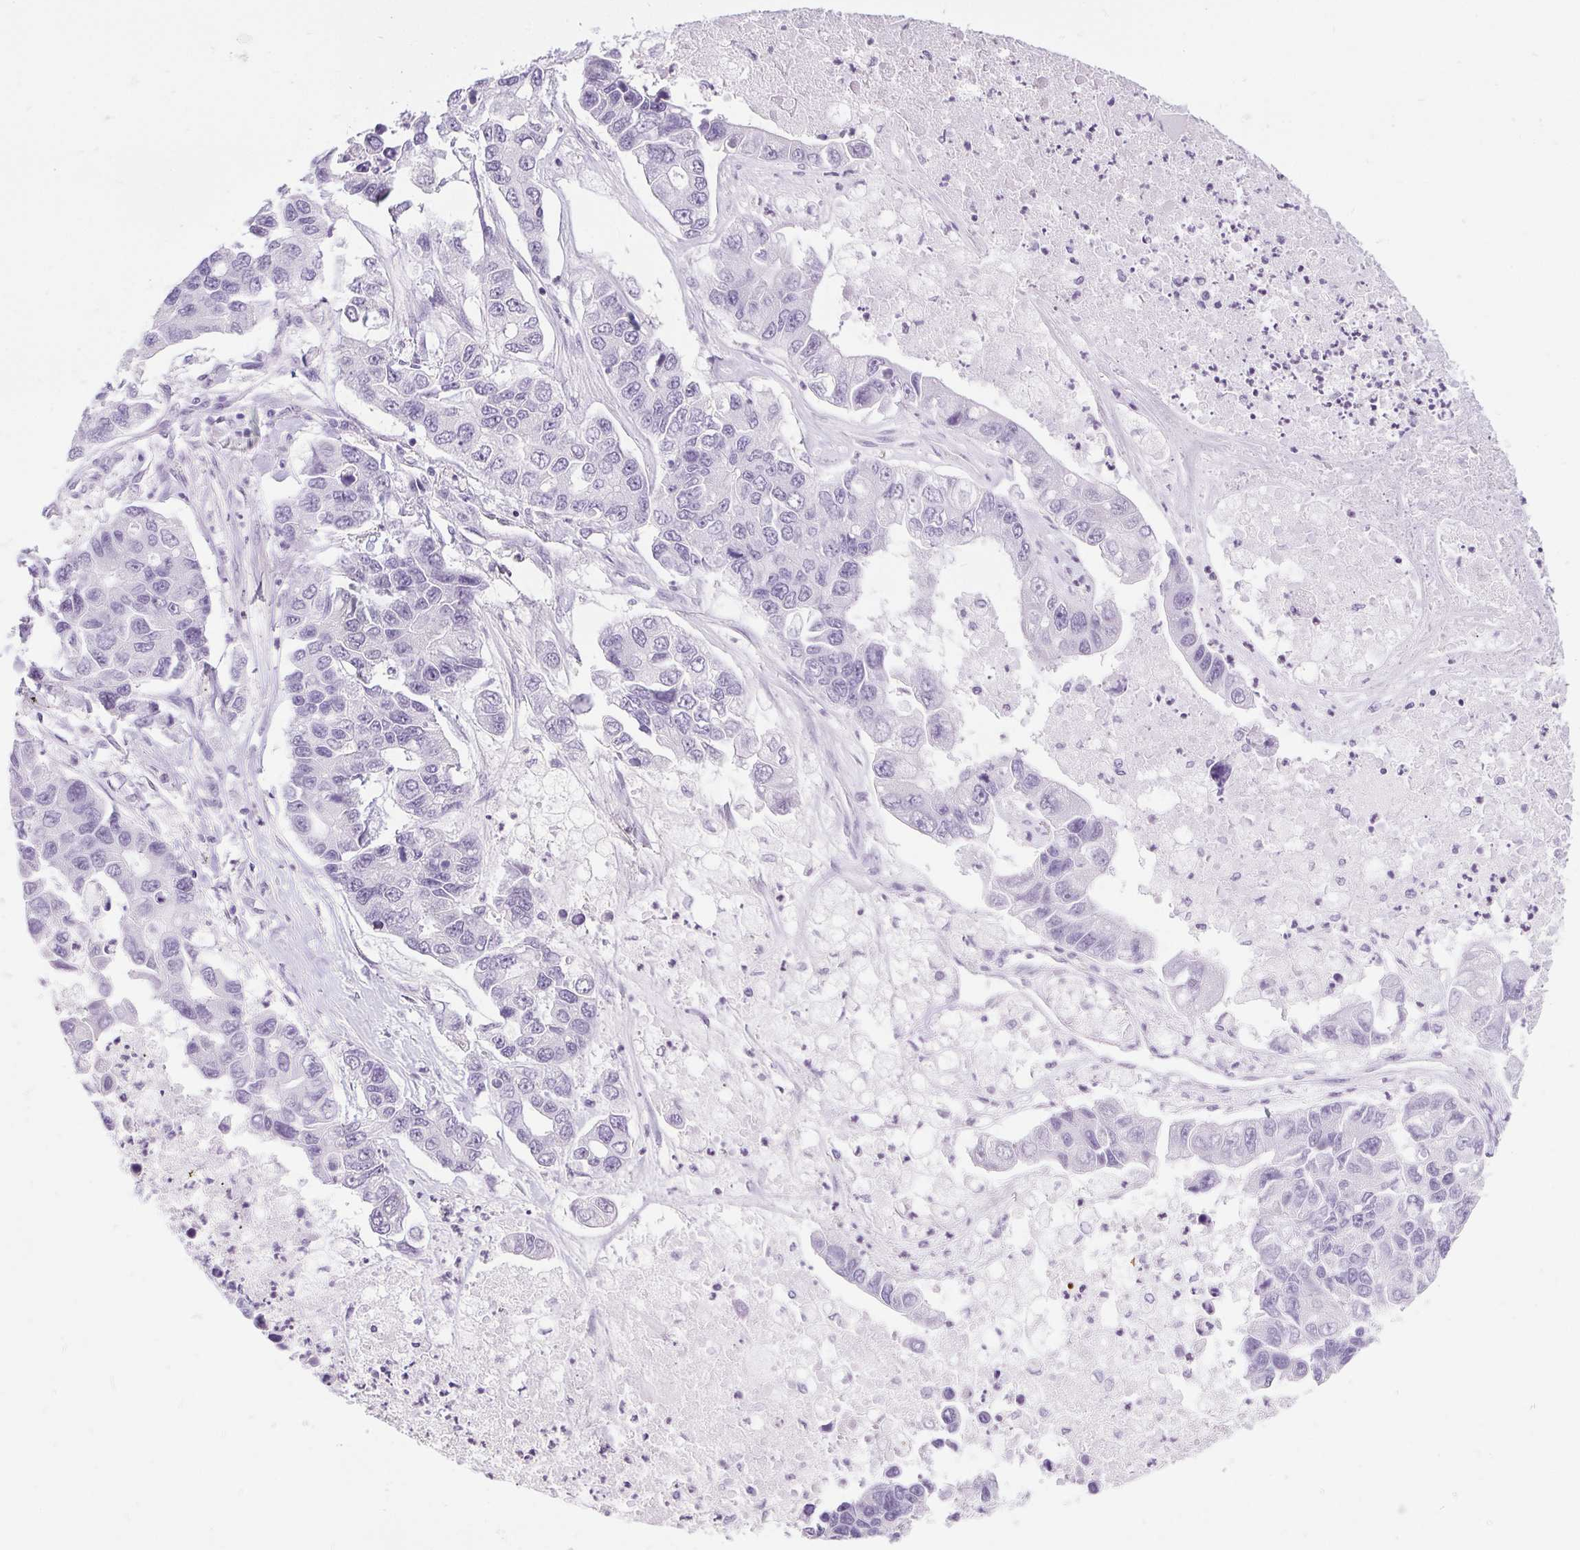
{"staining": {"intensity": "negative", "quantity": "none", "location": "none"}, "tissue": "lung cancer", "cell_type": "Tumor cells", "image_type": "cancer", "snomed": [{"axis": "morphology", "description": "Adenocarcinoma, NOS"}, {"axis": "topography", "description": "Bronchus"}, {"axis": "topography", "description": "Lung"}], "caption": "IHC micrograph of lung adenocarcinoma stained for a protein (brown), which demonstrates no expression in tumor cells.", "gene": "BCAS1", "patient": {"sex": "female", "age": 51}}